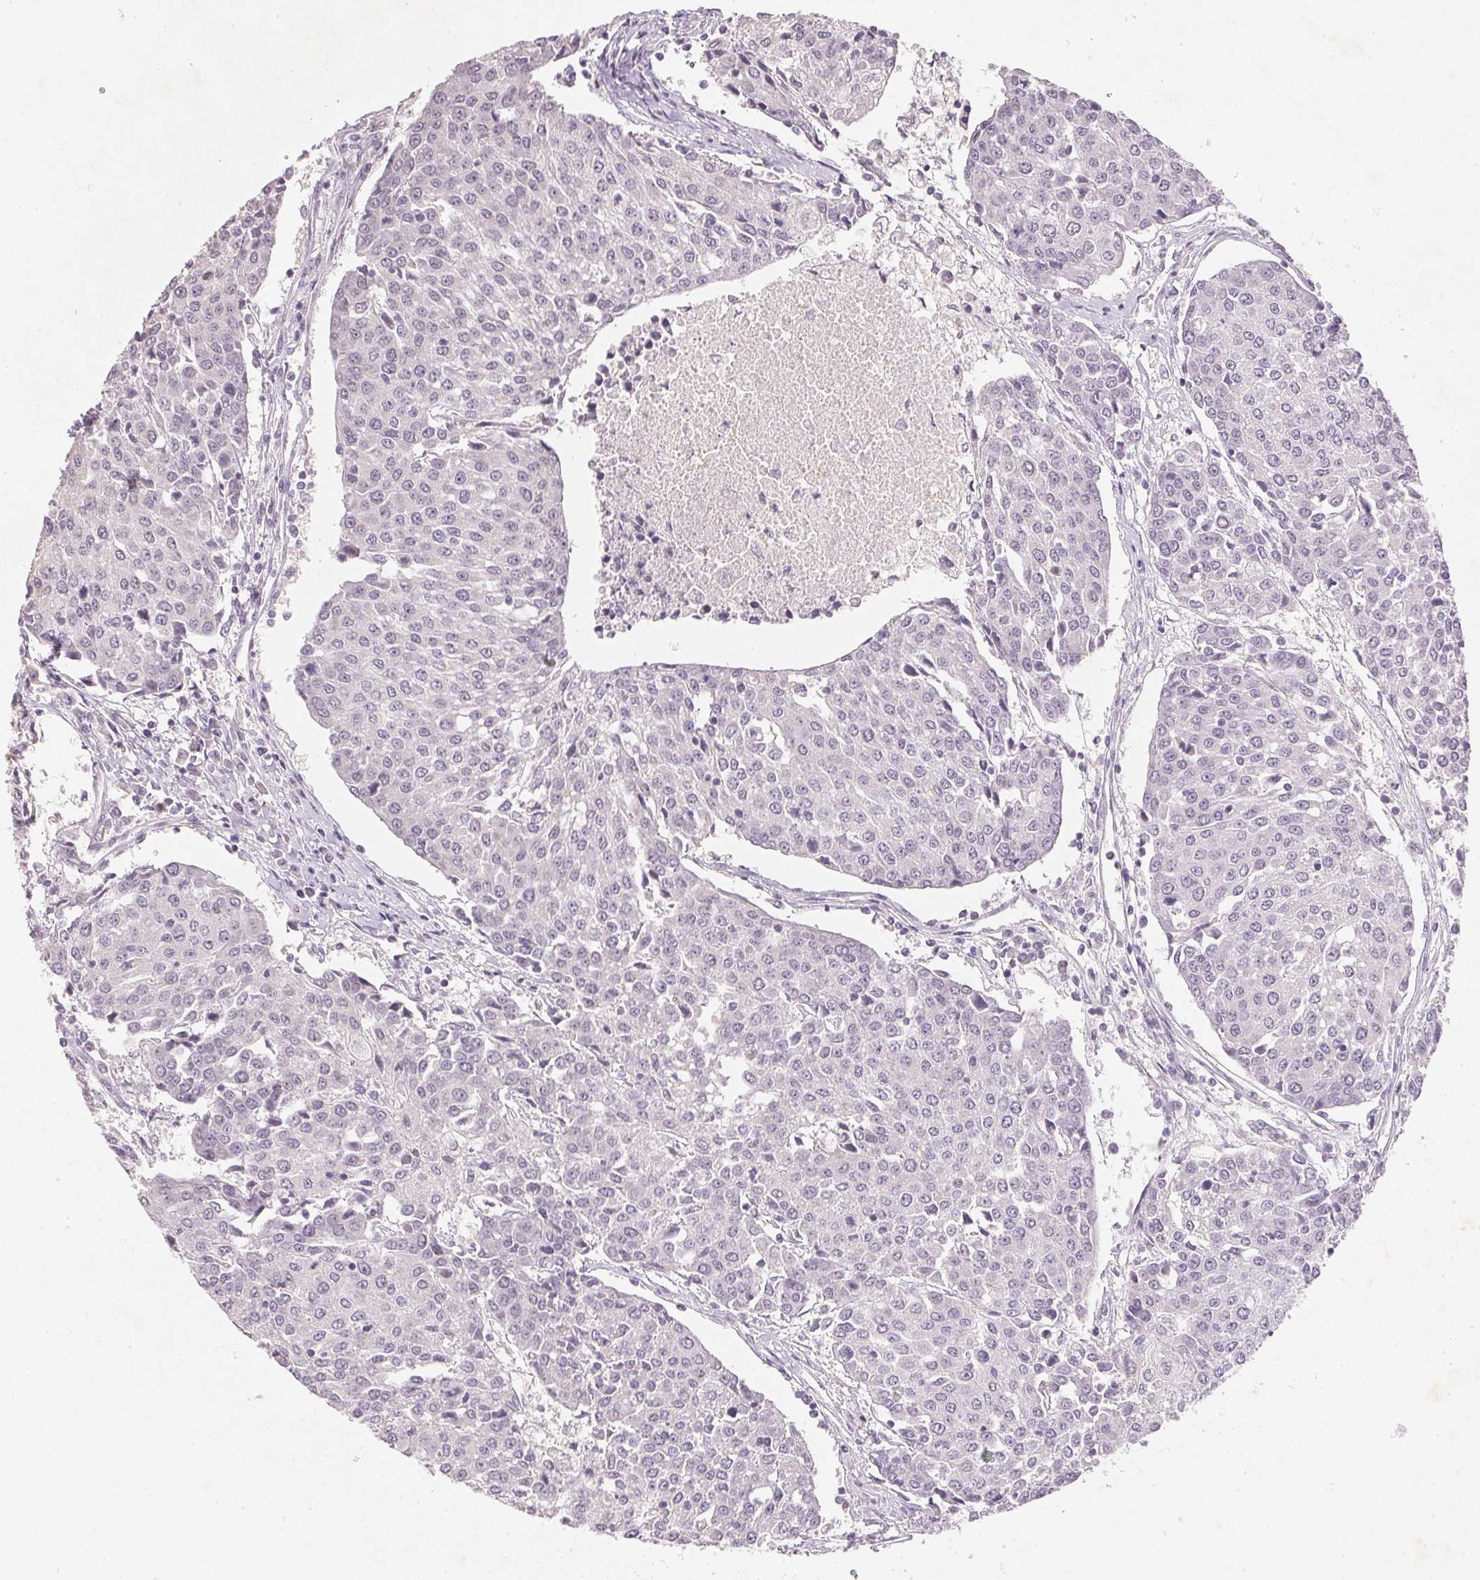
{"staining": {"intensity": "negative", "quantity": "none", "location": "none"}, "tissue": "urothelial cancer", "cell_type": "Tumor cells", "image_type": "cancer", "snomed": [{"axis": "morphology", "description": "Urothelial carcinoma, High grade"}, {"axis": "topography", "description": "Urinary bladder"}], "caption": "Protein analysis of high-grade urothelial carcinoma reveals no significant positivity in tumor cells.", "gene": "SMTN", "patient": {"sex": "female", "age": 85}}